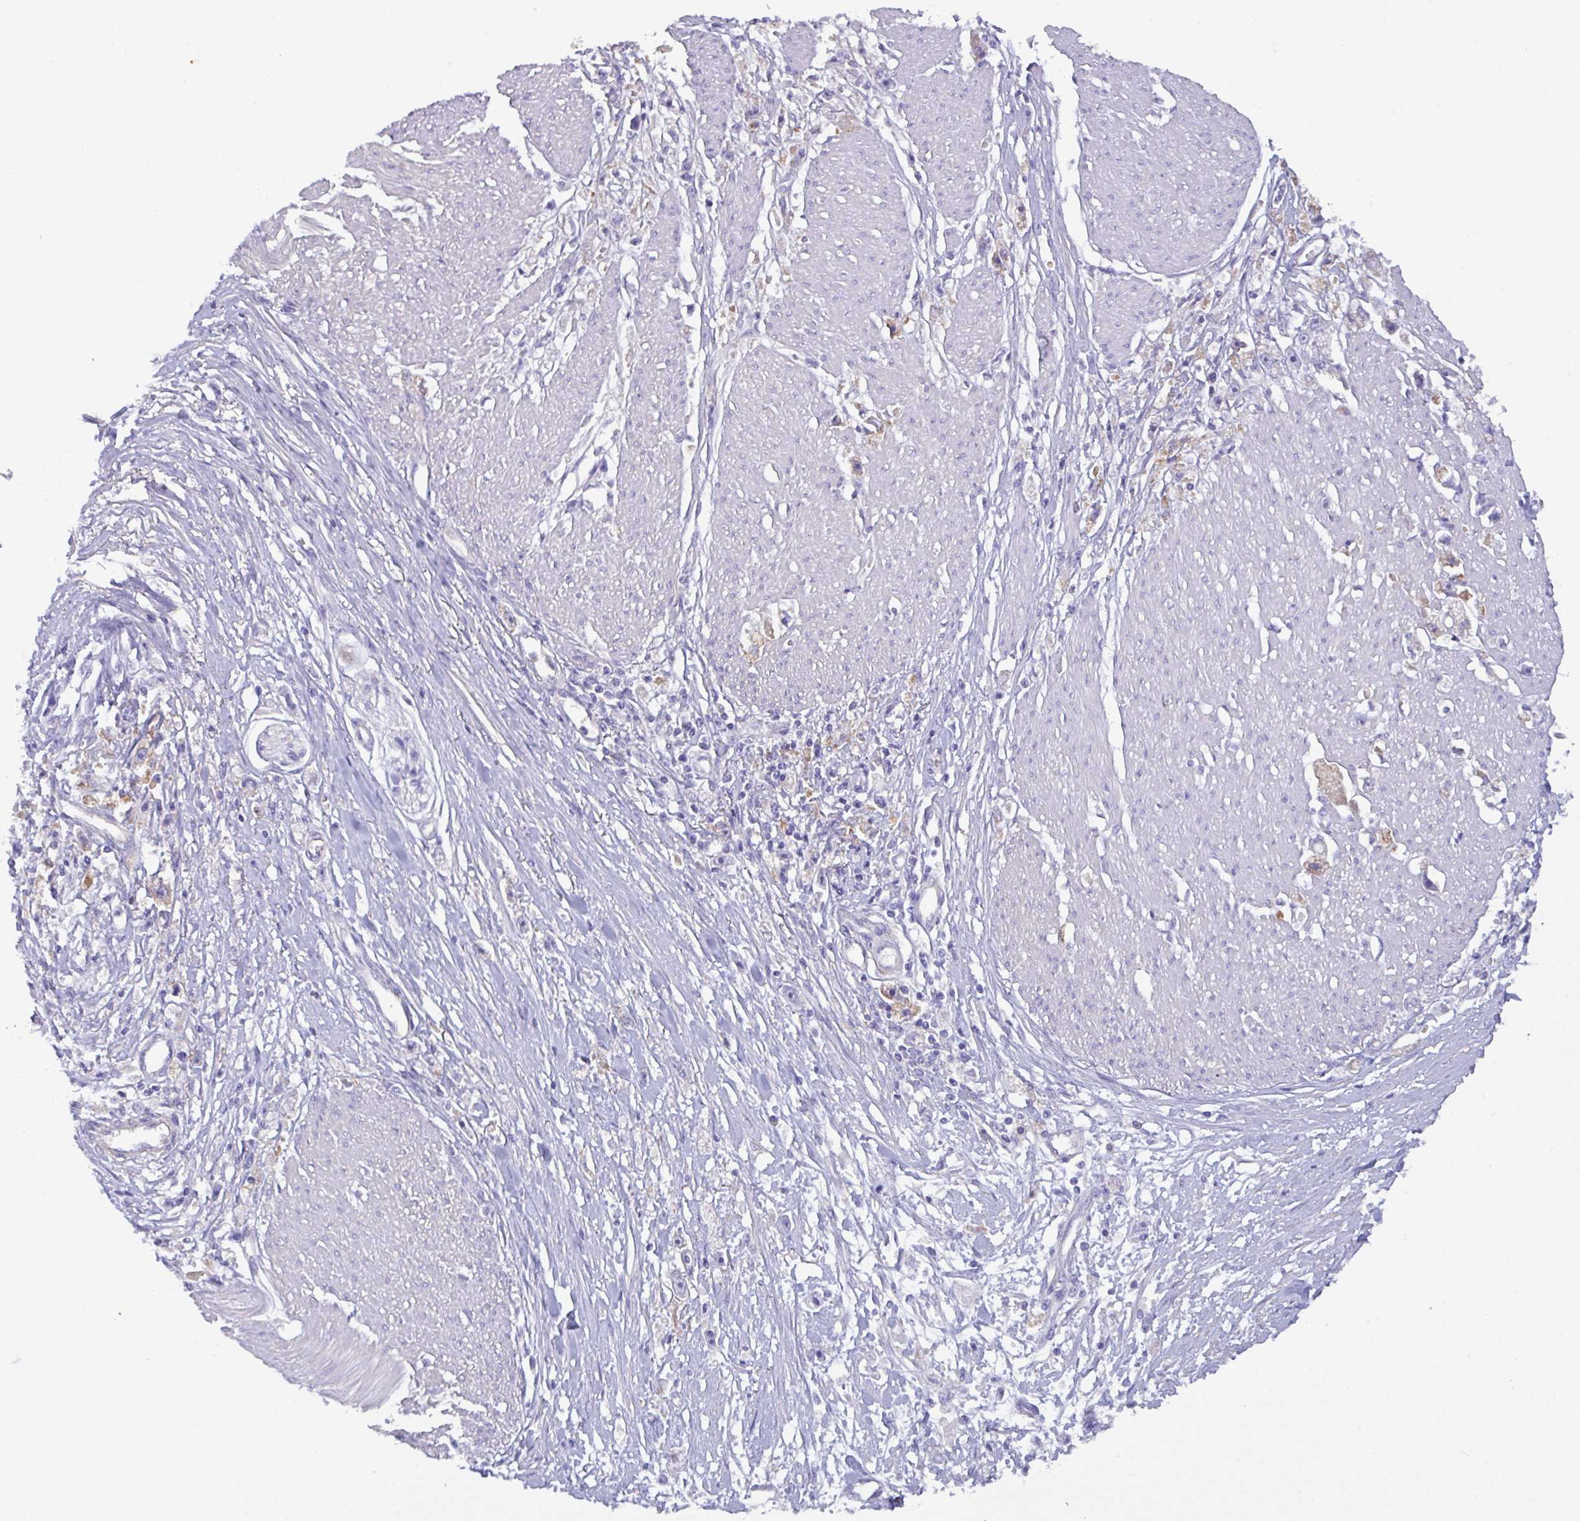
{"staining": {"intensity": "negative", "quantity": "none", "location": "none"}, "tissue": "stomach cancer", "cell_type": "Tumor cells", "image_type": "cancer", "snomed": [{"axis": "morphology", "description": "Adenocarcinoma, NOS"}, {"axis": "topography", "description": "Stomach"}], "caption": "Immunohistochemistry of human stomach cancer (adenocarcinoma) exhibits no positivity in tumor cells.", "gene": "SLC66A1", "patient": {"sex": "female", "age": 59}}